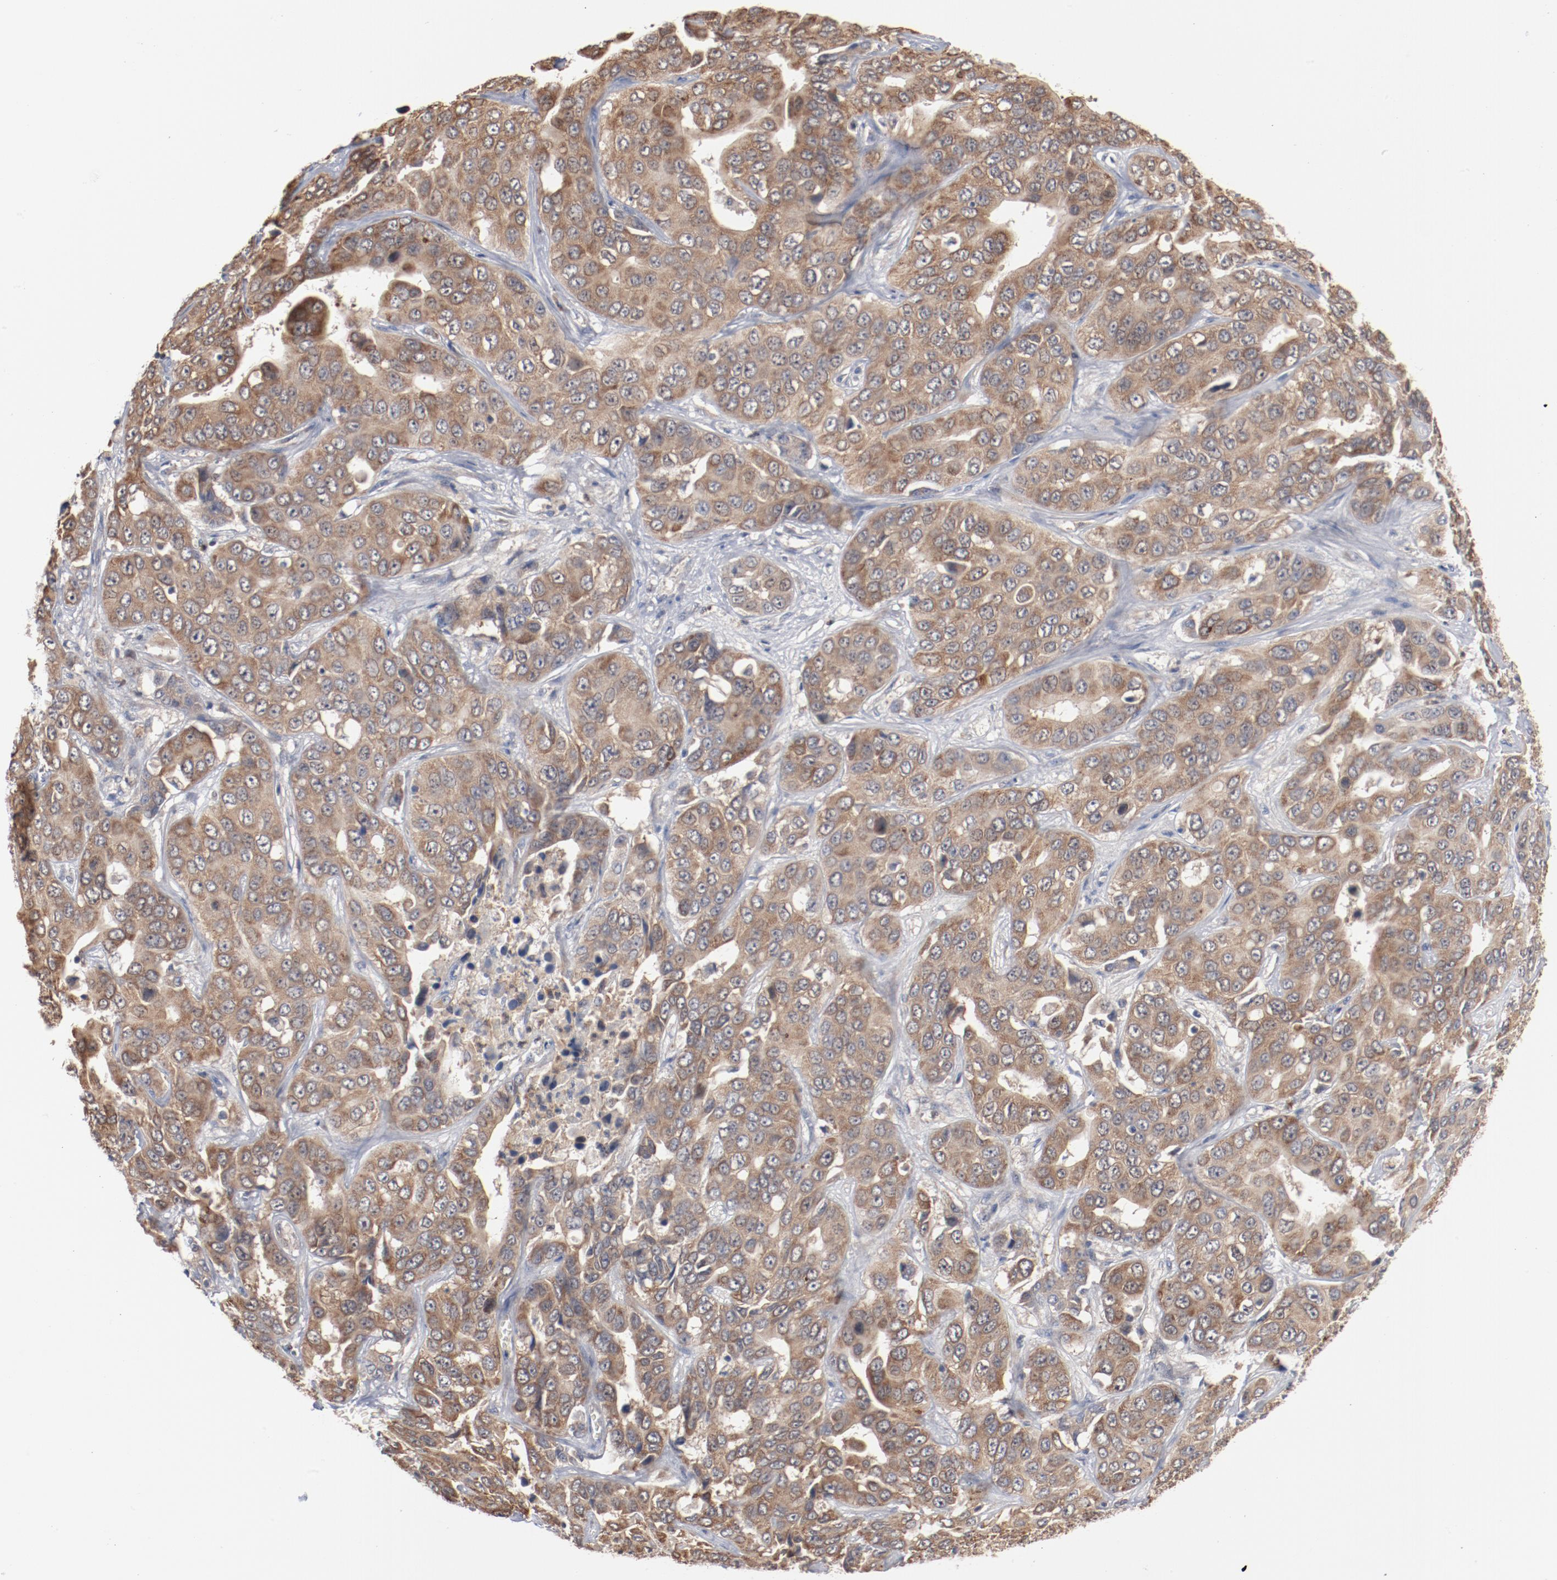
{"staining": {"intensity": "moderate", "quantity": ">75%", "location": "cytoplasmic/membranous"}, "tissue": "liver cancer", "cell_type": "Tumor cells", "image_type": "cancer", "snomed": [{"axis": "morphology", "description": "Cholangiocarcinoma"}, {"axis": "topography", "description": "Liver"}], "caption": "The micrograph shows staining of liver cancer (cholangiocarcinoma), revealing moderate cytoplasmic/membranous protein positivity (brown color) within tumor cells.", "gene": "RNASE11", "patient": {"sex": "female", "age": 52}}